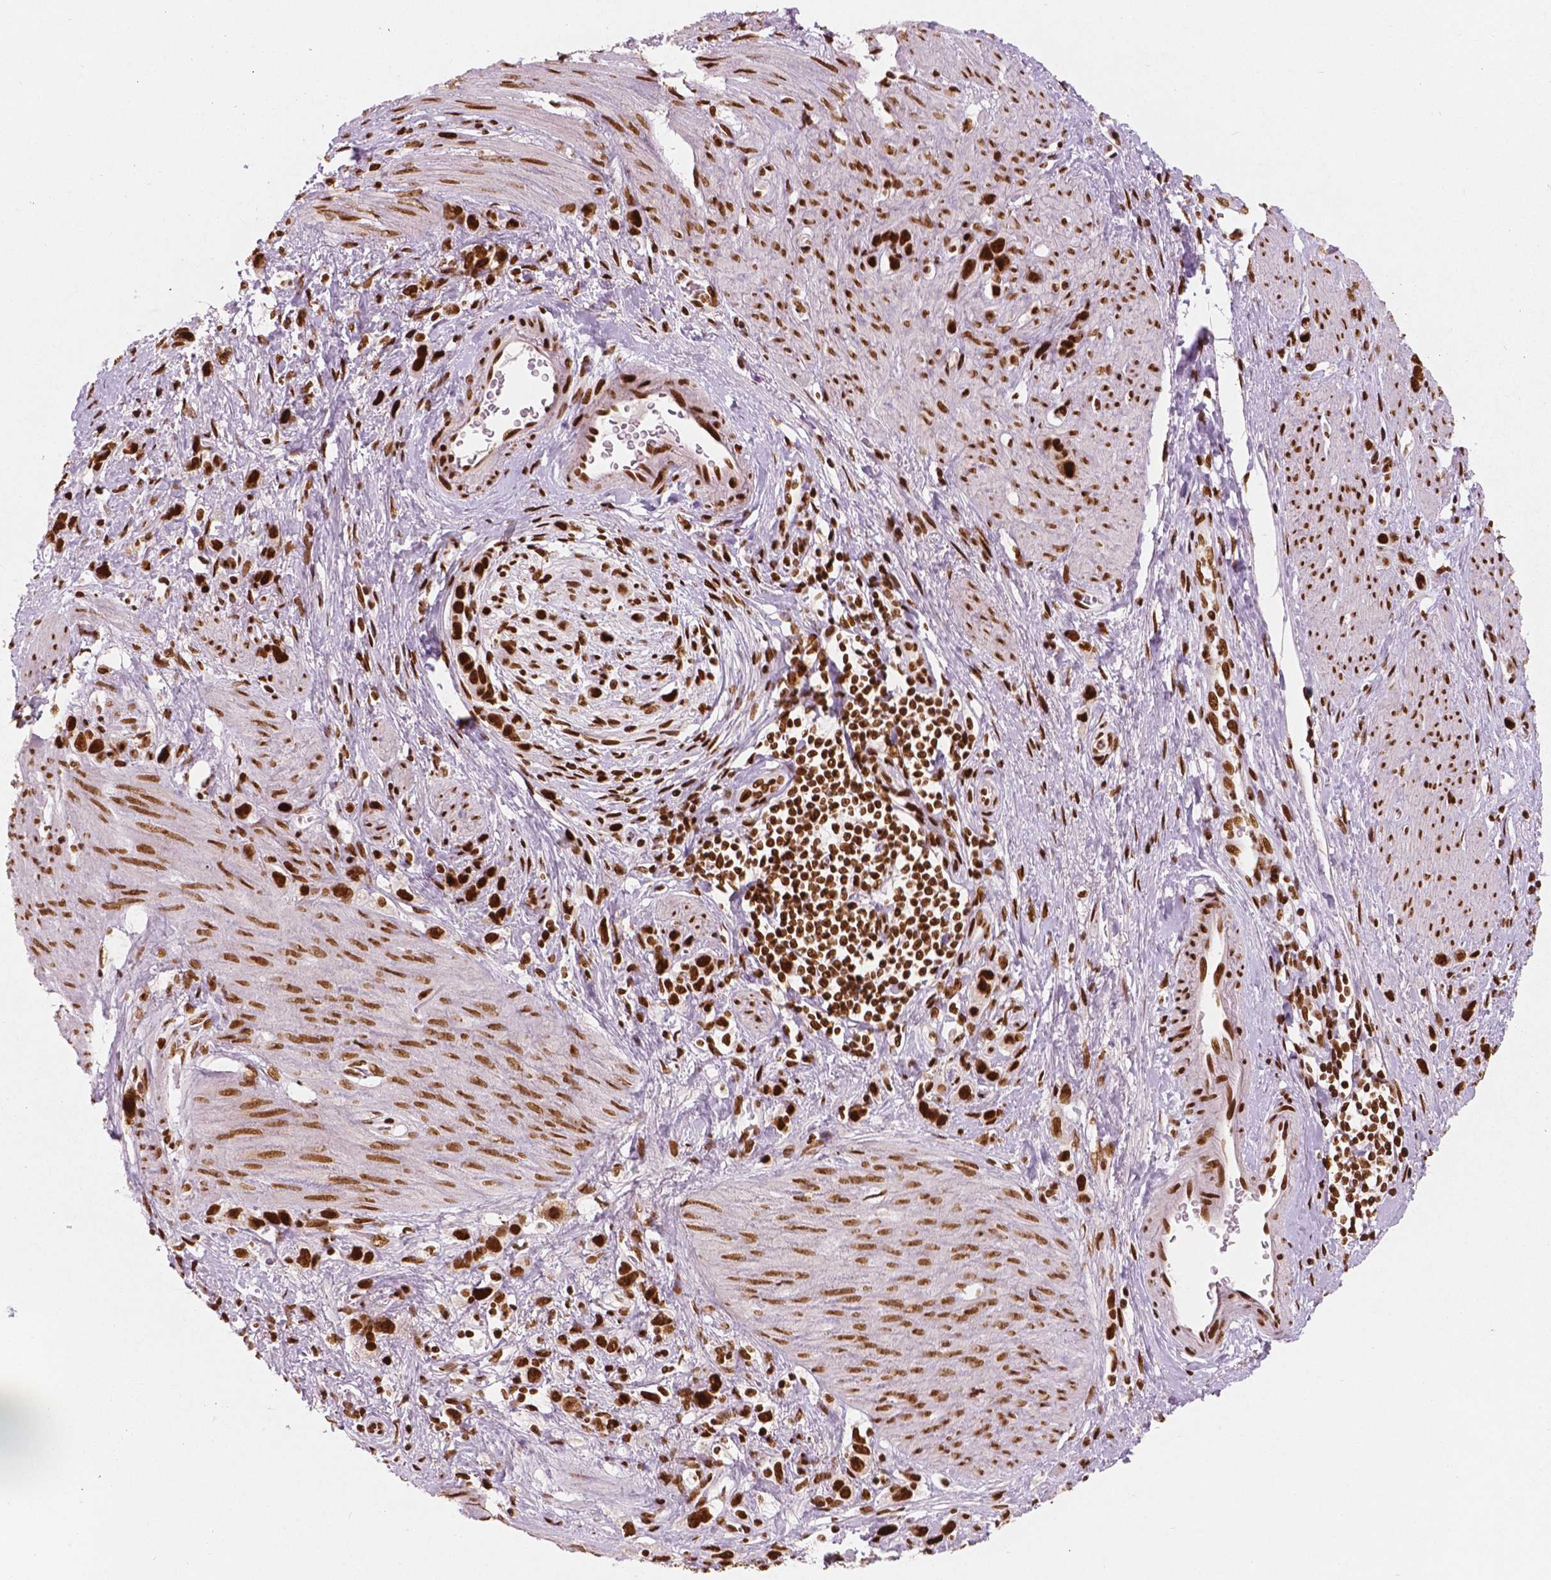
{"staining": {"intensity": "strong", "quantity": ">75%", "location": "nuclear"}, "tissue": "stomach cancer", "cell_type": "Tumor cells", "image_type": "cancer", "snomed": [{"axis": "morphology", "description": "Adenocarcinoma, NOS"}, {"axis": "topography", "description": "Stomach"}], "caption": "High-magnification brightfield microscopy of stomach cancer (adenocarcinoma) stained with DAB (brown) and counterstained with hematoxylin (blue). tumor cells exhibit strong nuclear expression is present in about>75% of cells.", "gene": "BRD4", "patient": {"sex": "female", "age": 65}}